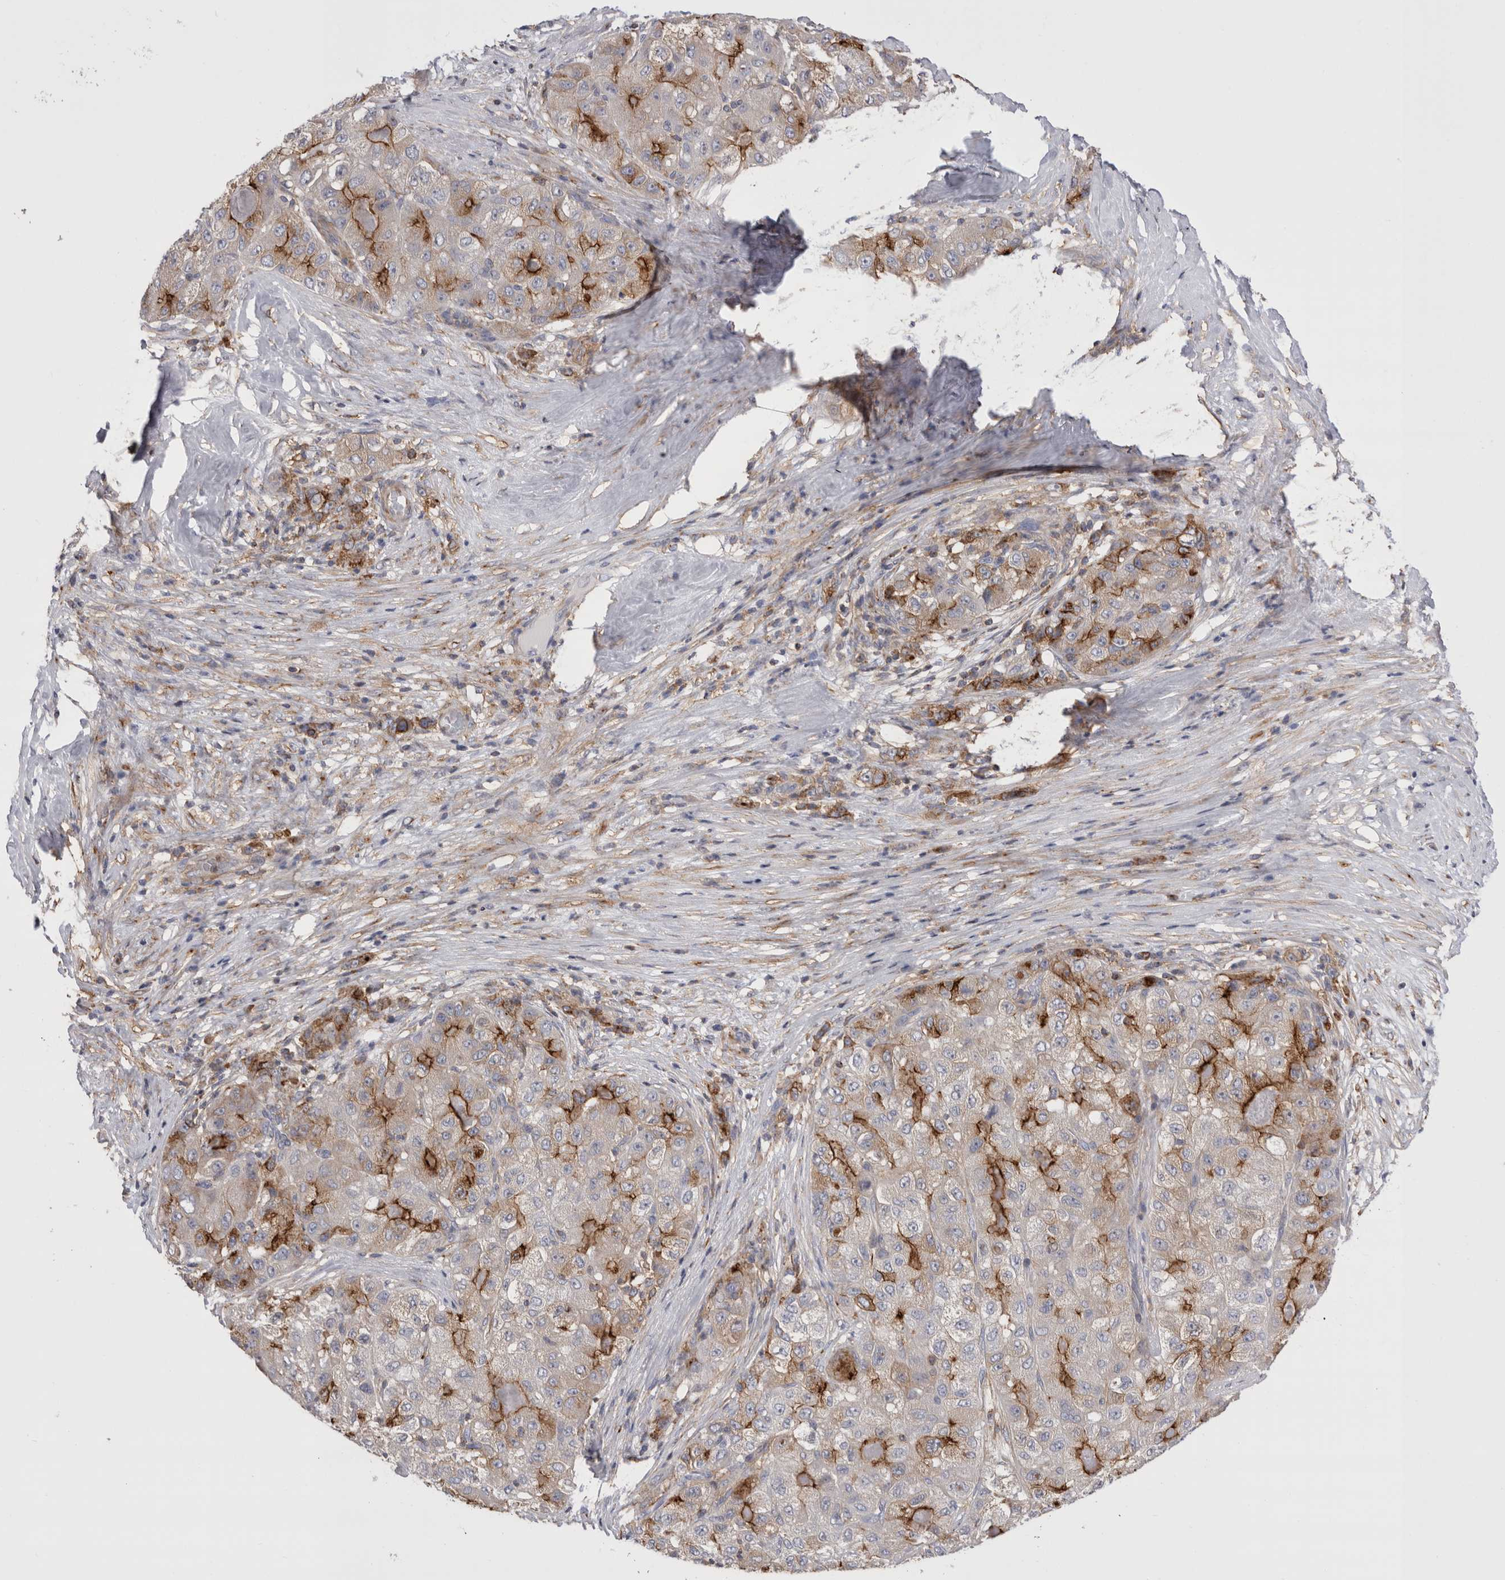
{"staining": {"intensity": "strong", "quantity": "25%-75%", "location": "cytoplasmic/membranous"}, "tissue": "liver cancer", "cell_type": "Tumor cells", "image_type": "cancer", "snomed": [{"axis": "morphology", "description": "Carcinoma, Hepatocellular, NOS"}, {"axis": "topography", "description": "Liver"}], "caption": "Immunohistochemical staining of liver cancer (hepatocellular carcinoma) shows high levels of strong cytoplasmic/membranous protein expression in about 25%-75% of tumor cells.", "gene": "RAB11FIP1", "patient": {"sex": "male", "age": 80}}